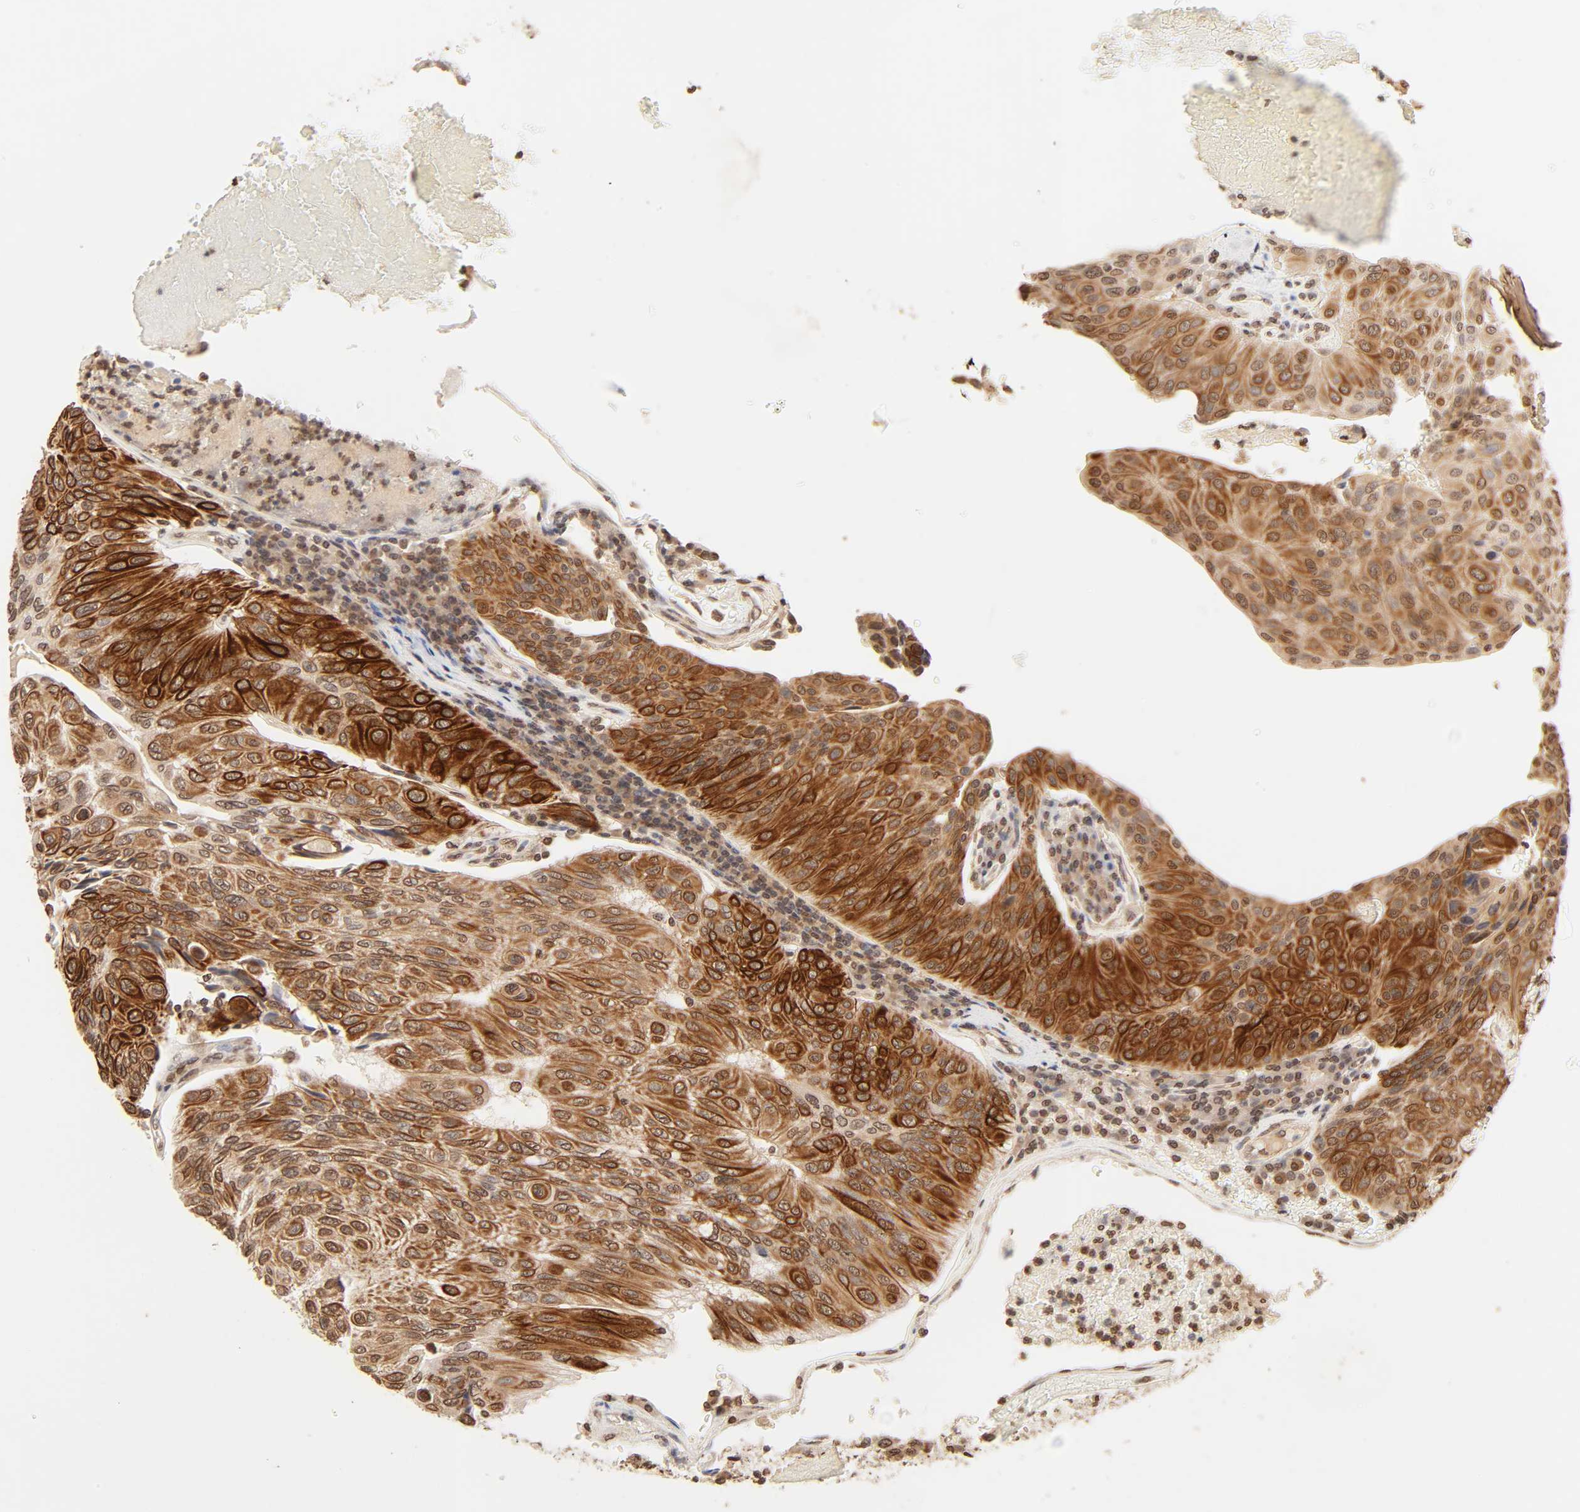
{"staining": {"intensity": "strong", "quantity": ">75%", "location": "cytoplasmic/membranous,nuclear"}, "tissue": "urothelial cancer", "cell_type": "Tumor cells", "image_type": "cancer", "snomed": [{"axis": "morphology", "description": "Urothelial carcinoma, High grade"}, {"axis": "topography", "description": "Urinary bladder"}], "caption": "Tumor cells display high levels of strong cytoplasmic/membranous and nuclear positivity in about >75% of cells in urothelial cancer.", "gene": "TBL1X", "patient": {"sex": "male", "age": 66}}